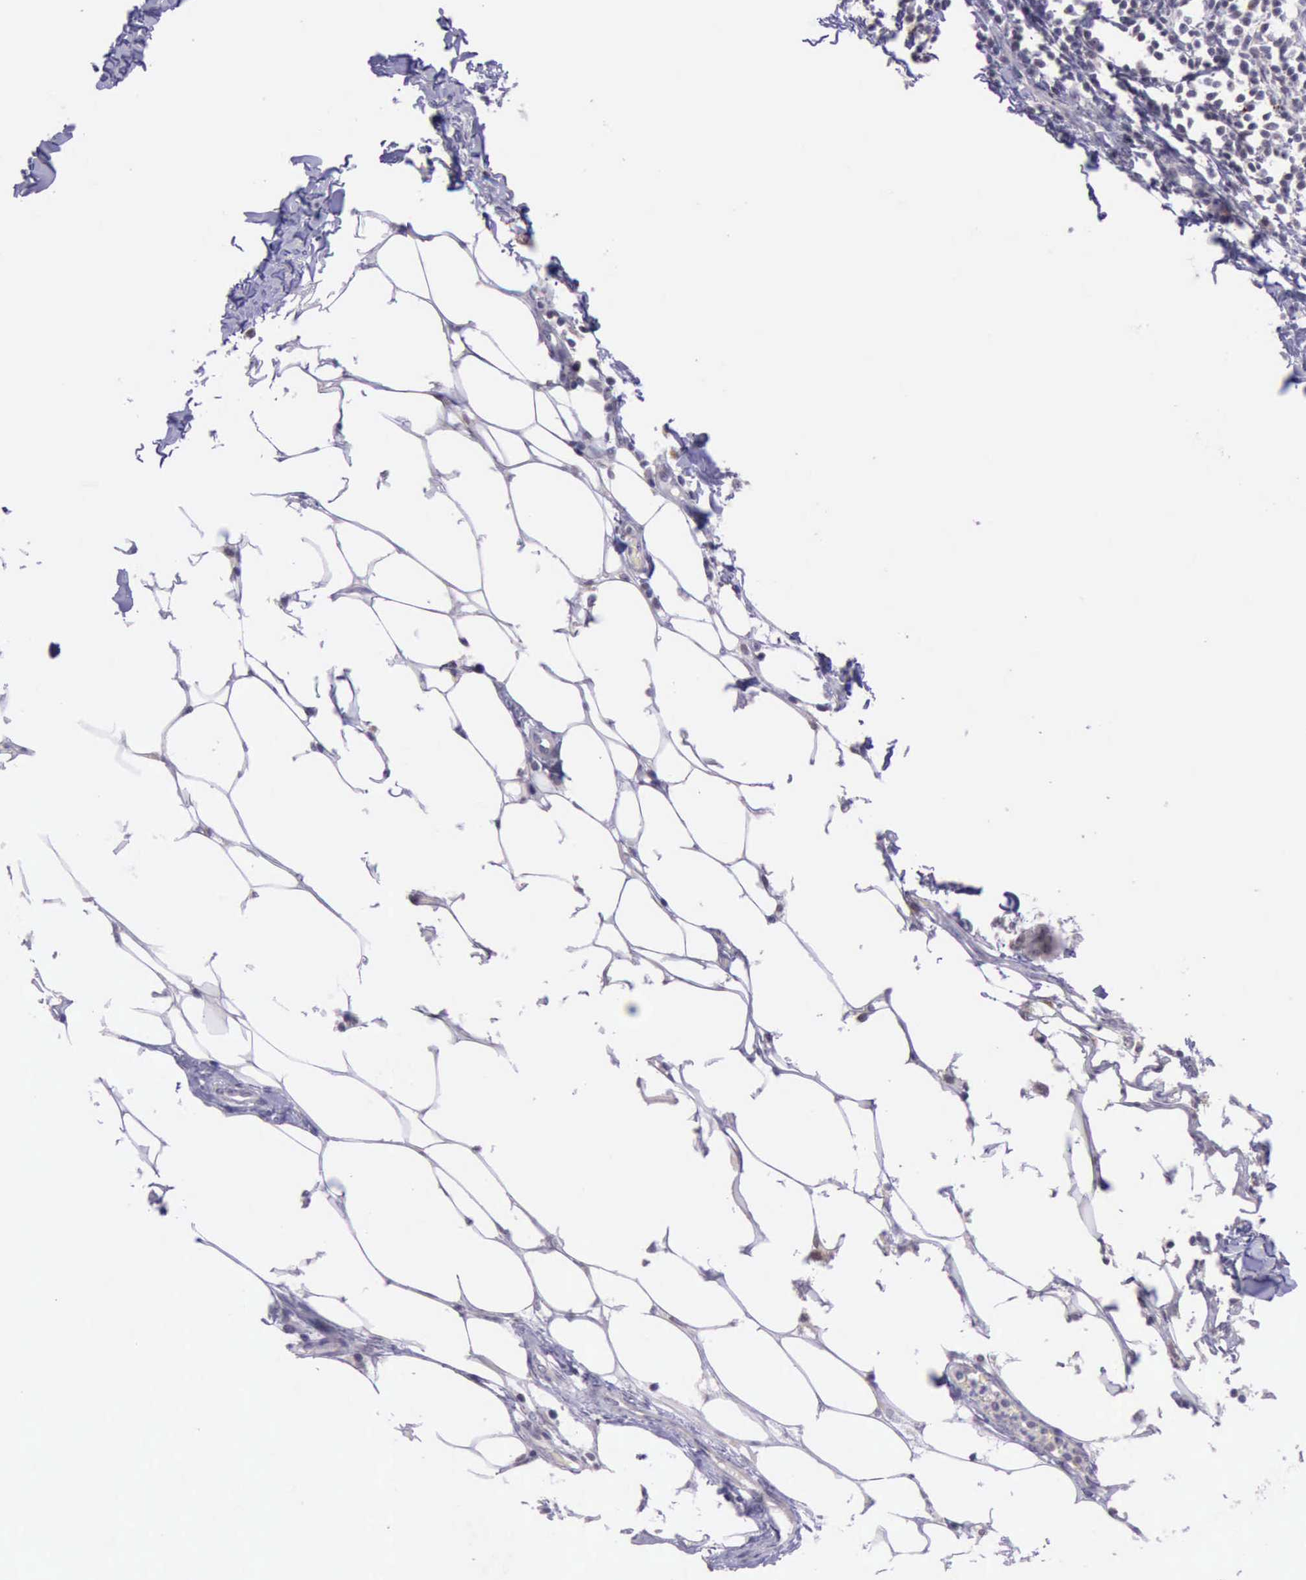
{"staining": {"intensity": "negative", "quantity": "none", "location": "none"}, "tissue": "breast cancer", "cell_type": "Tumor cells", "image_type": "cancer", "snomed": [{"axis": "morphology", "description": "Duct carcinoma"}, {"axis": "topography", "description": "Breast"}], "caption": "Immunohistochemistry micrograph of neoplastic tissue: human intraductal carcinoma (breast) stained with DAB reveals no significant protein staining in tumor cells.", "gene": "PARP1", "patient": {"sex": "female", "age": 40}}